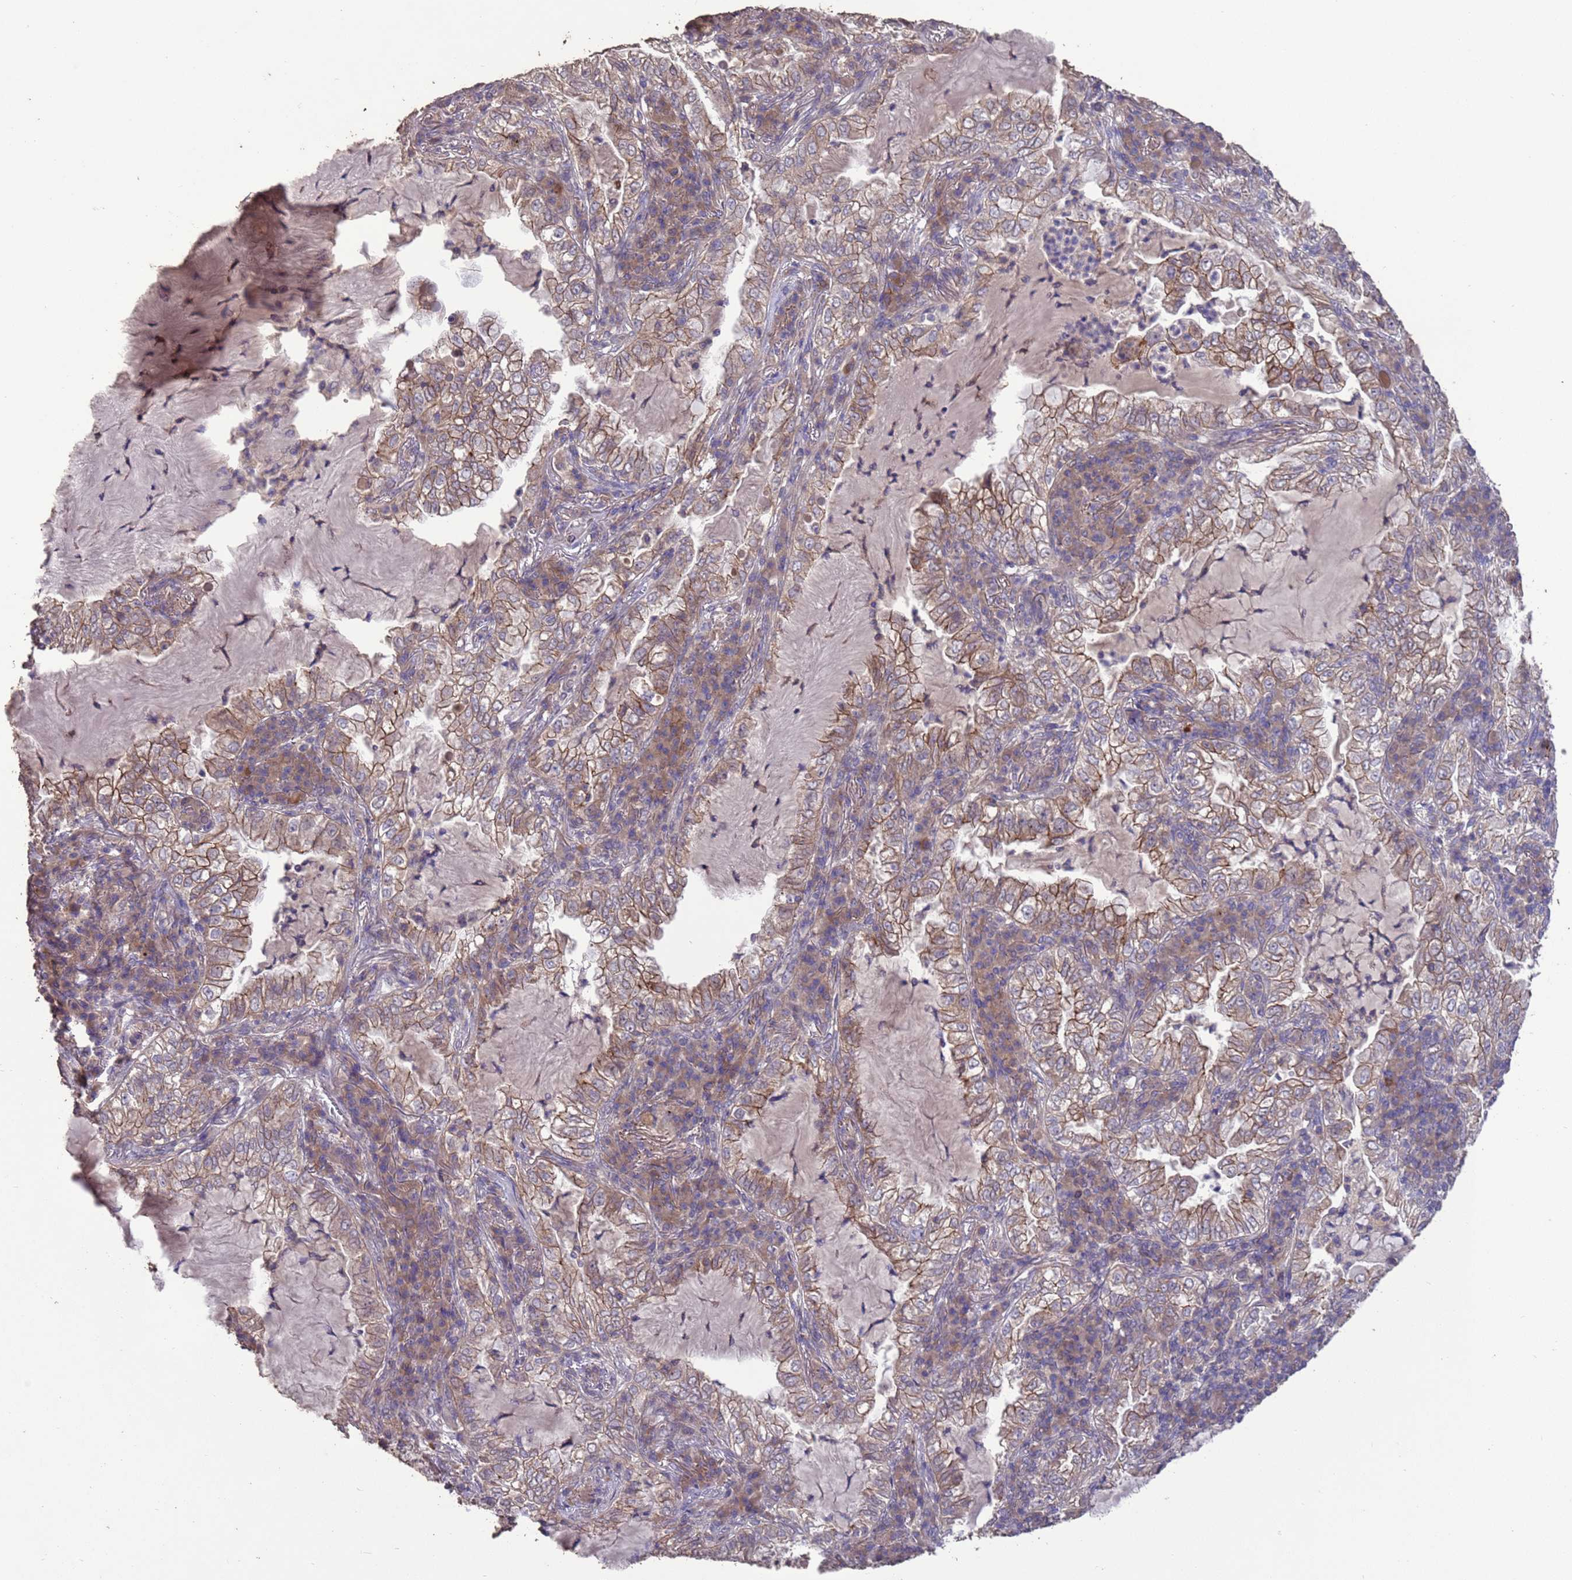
{"staining": {"intensity": "moderate", "quantity": ">75%", "location": "cytoplasmic/membranous"}, "tissue": "lung cancer", "cell_type": "Tumor cells", "image_type": "cancer", "snomed": [{"axis": "morphology", "description": "Adenocarcinoma, NOS"}, {"axis": "topography", "description": "Lung"}], "caption": "Human lung adenocarcinoma stained with a protein marker demonstrates moderate staining in tumor cells.", "gene": "SLC9B2", "patient": {"sex": "female", "age": 73}}